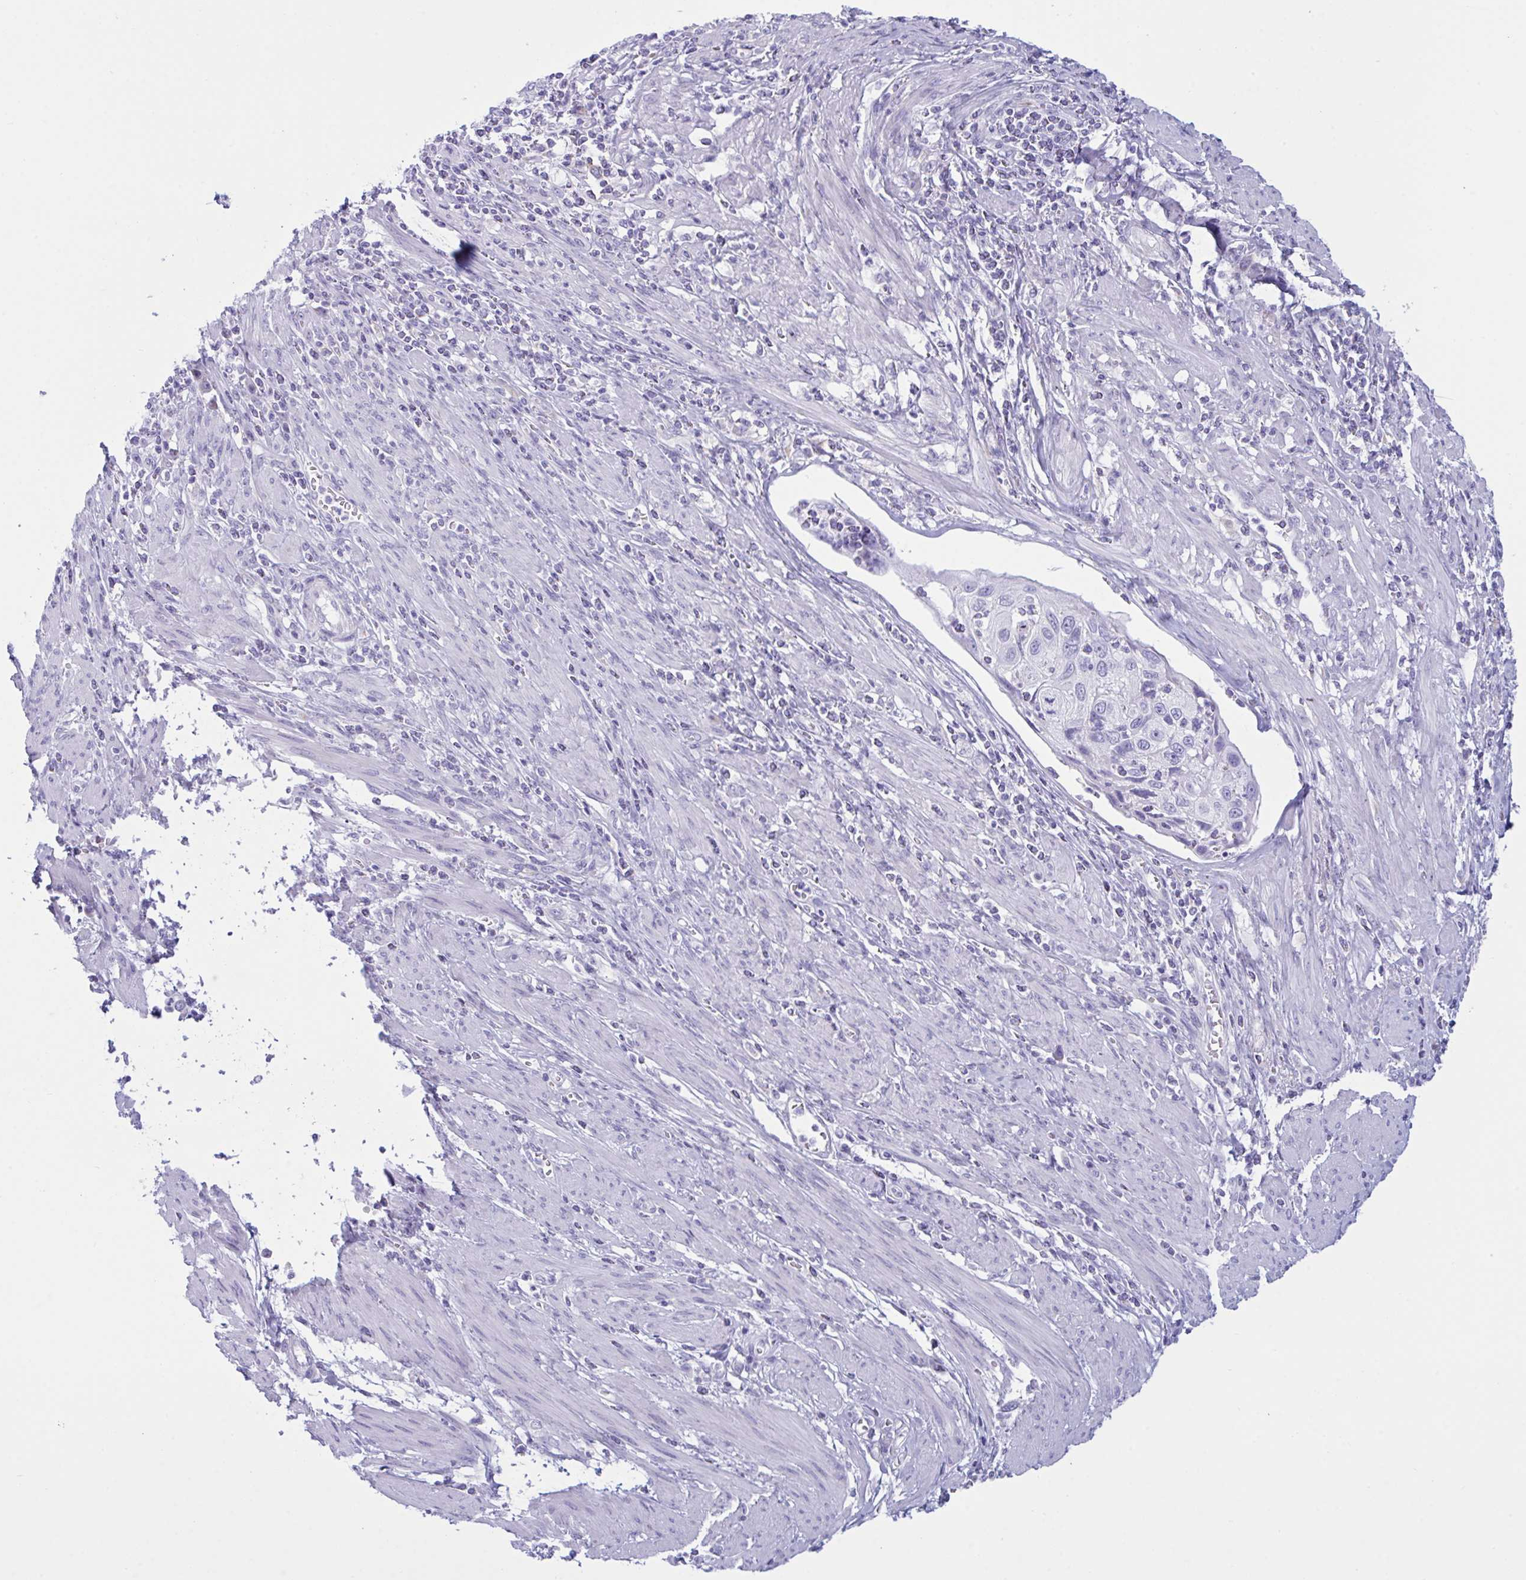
{"staining": {"intensity": "negative", "quantity": "none", "location": "none"}, "tissue": "cervical cancer", "cell_type": "Tumor cells", "image_type": "cancer", "snomed": [{"axis": "morphology", "description": "Squamous cell carcinoma, NOS"}, {"axis": "topography", "description": "Cervix"}], "caption": "An image of squamous cell carcinoma (cervical) stained for a protein reveals no brown staining in tumor cells.", "gene": "BBS1", "patient": {"sex": "female", "age": 70}}